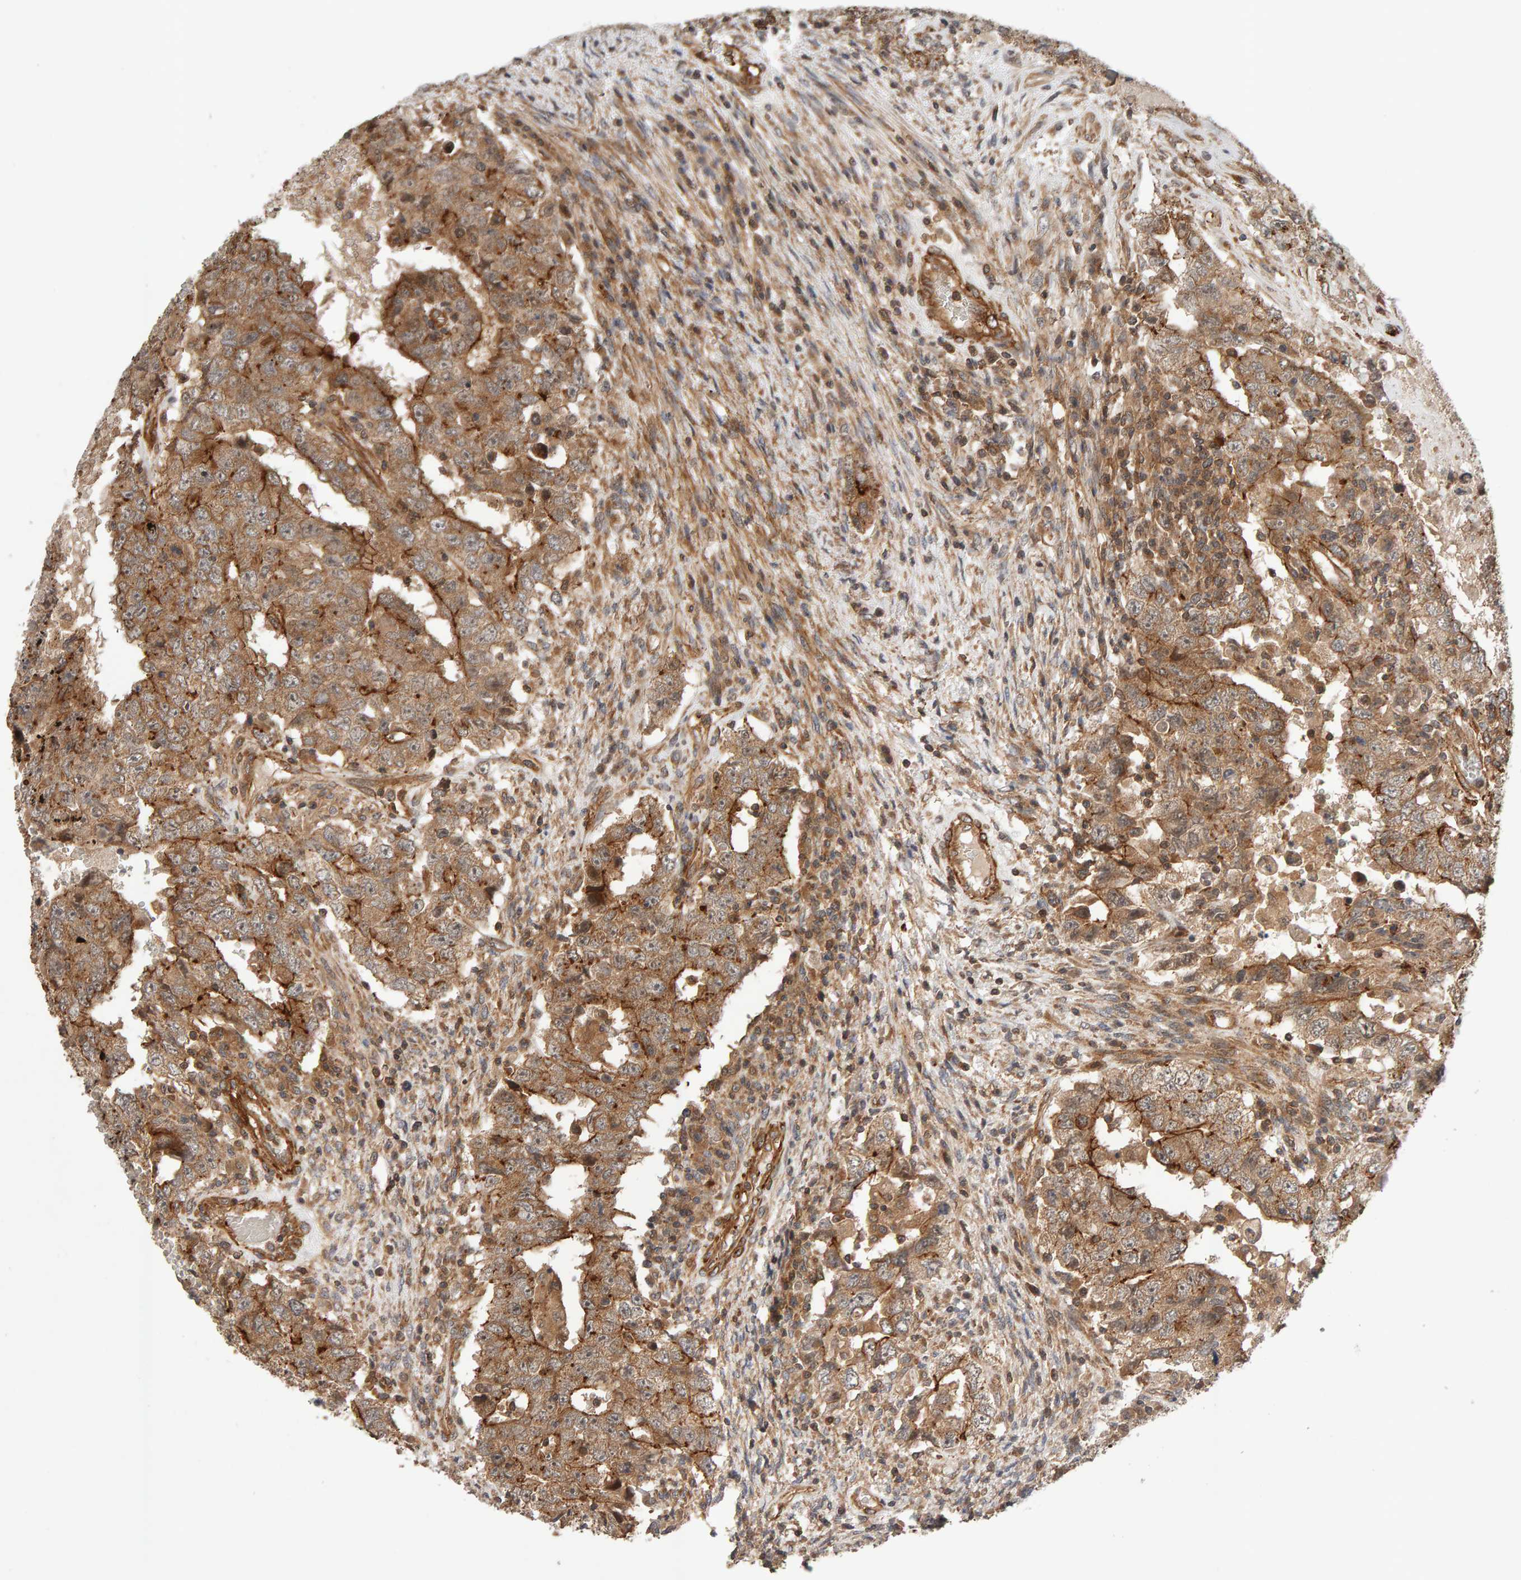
{"staining": {"intensity": "weak", "quantity": ">75%", "location": "cytoplasmic/membranous"}, "tissue": "testis cancer", "cell_type": "Tumor cells", "image_type": "cancer", "snomed": [{"axis": "morphology", "description": "Carcinoma, Embryonal, NOS"}, {"axis": "topography", "description": "Testis"}], "caption": "Testis embryonal carcinoma was stained to show a protein in brown. There is low levels of weak cytoplasmic/membranous staining in approximately >75% of tumor cells.", "gene": "SYNRG", "patient": {"sex": "male", "age": 26}}